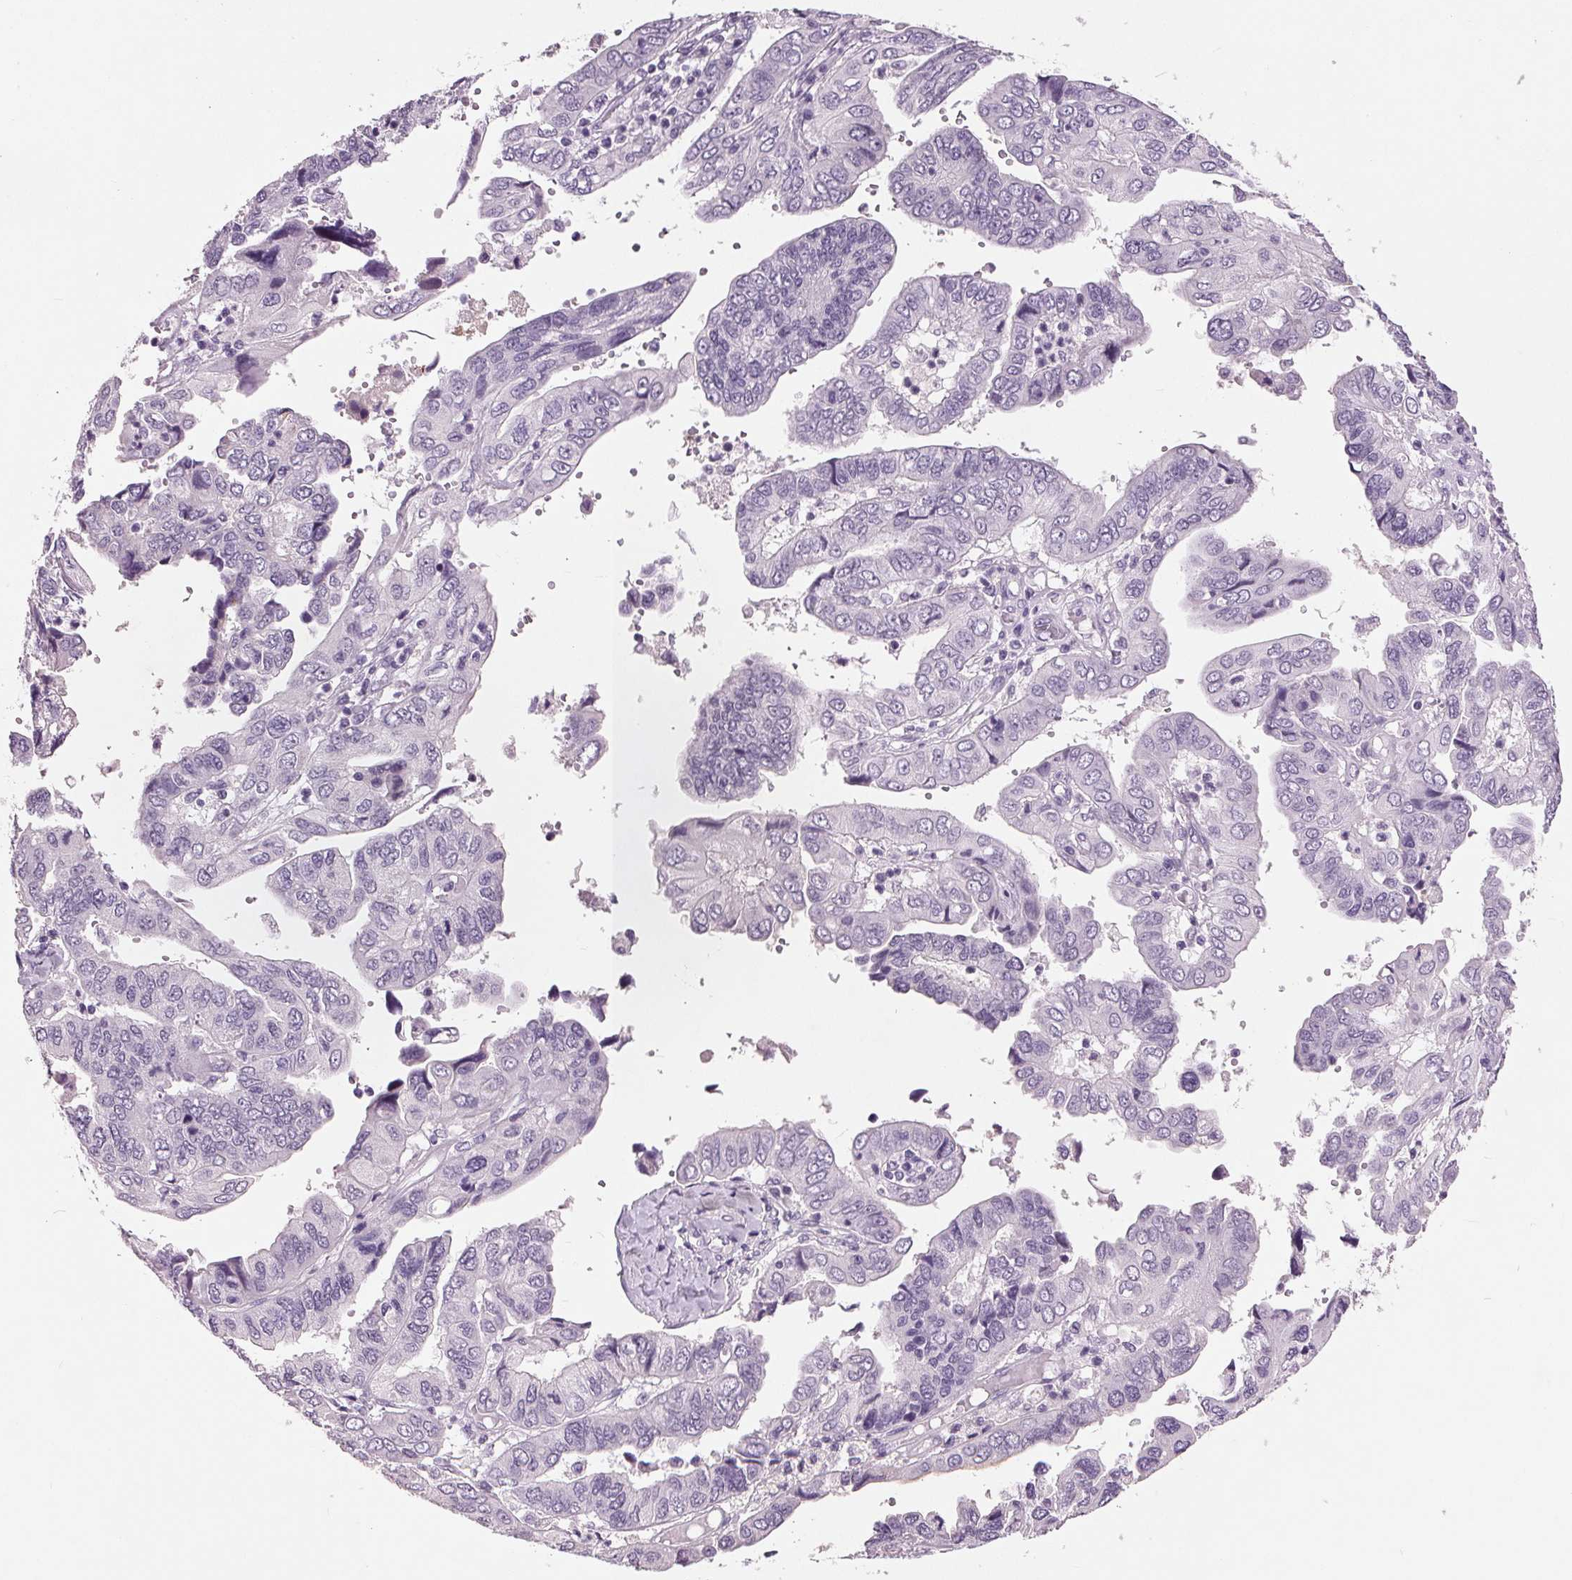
{"staining": {"intensity": "negative", "quantity": "none", "location": "none"}, "tissue": "ovarian cancer", "cell_type": "Tumor cells", "image_type": "cancer", "snomed": [{"axis": "morphology", "description": "Cystadenocarcinoma, serous, NOS"}, {"axis": "topography", "description": "Ovary"}], "caption": "Photomicrograph shows no significant protein expression in tumor cells of ovarian cancer. Brightfield microscopy of immunohistochemistry stained with DAB (brown) and hematoxylin (blue), captured at high magnification.", "gene": "AMBP", "patient": {"sex": "female", "age": 79}}